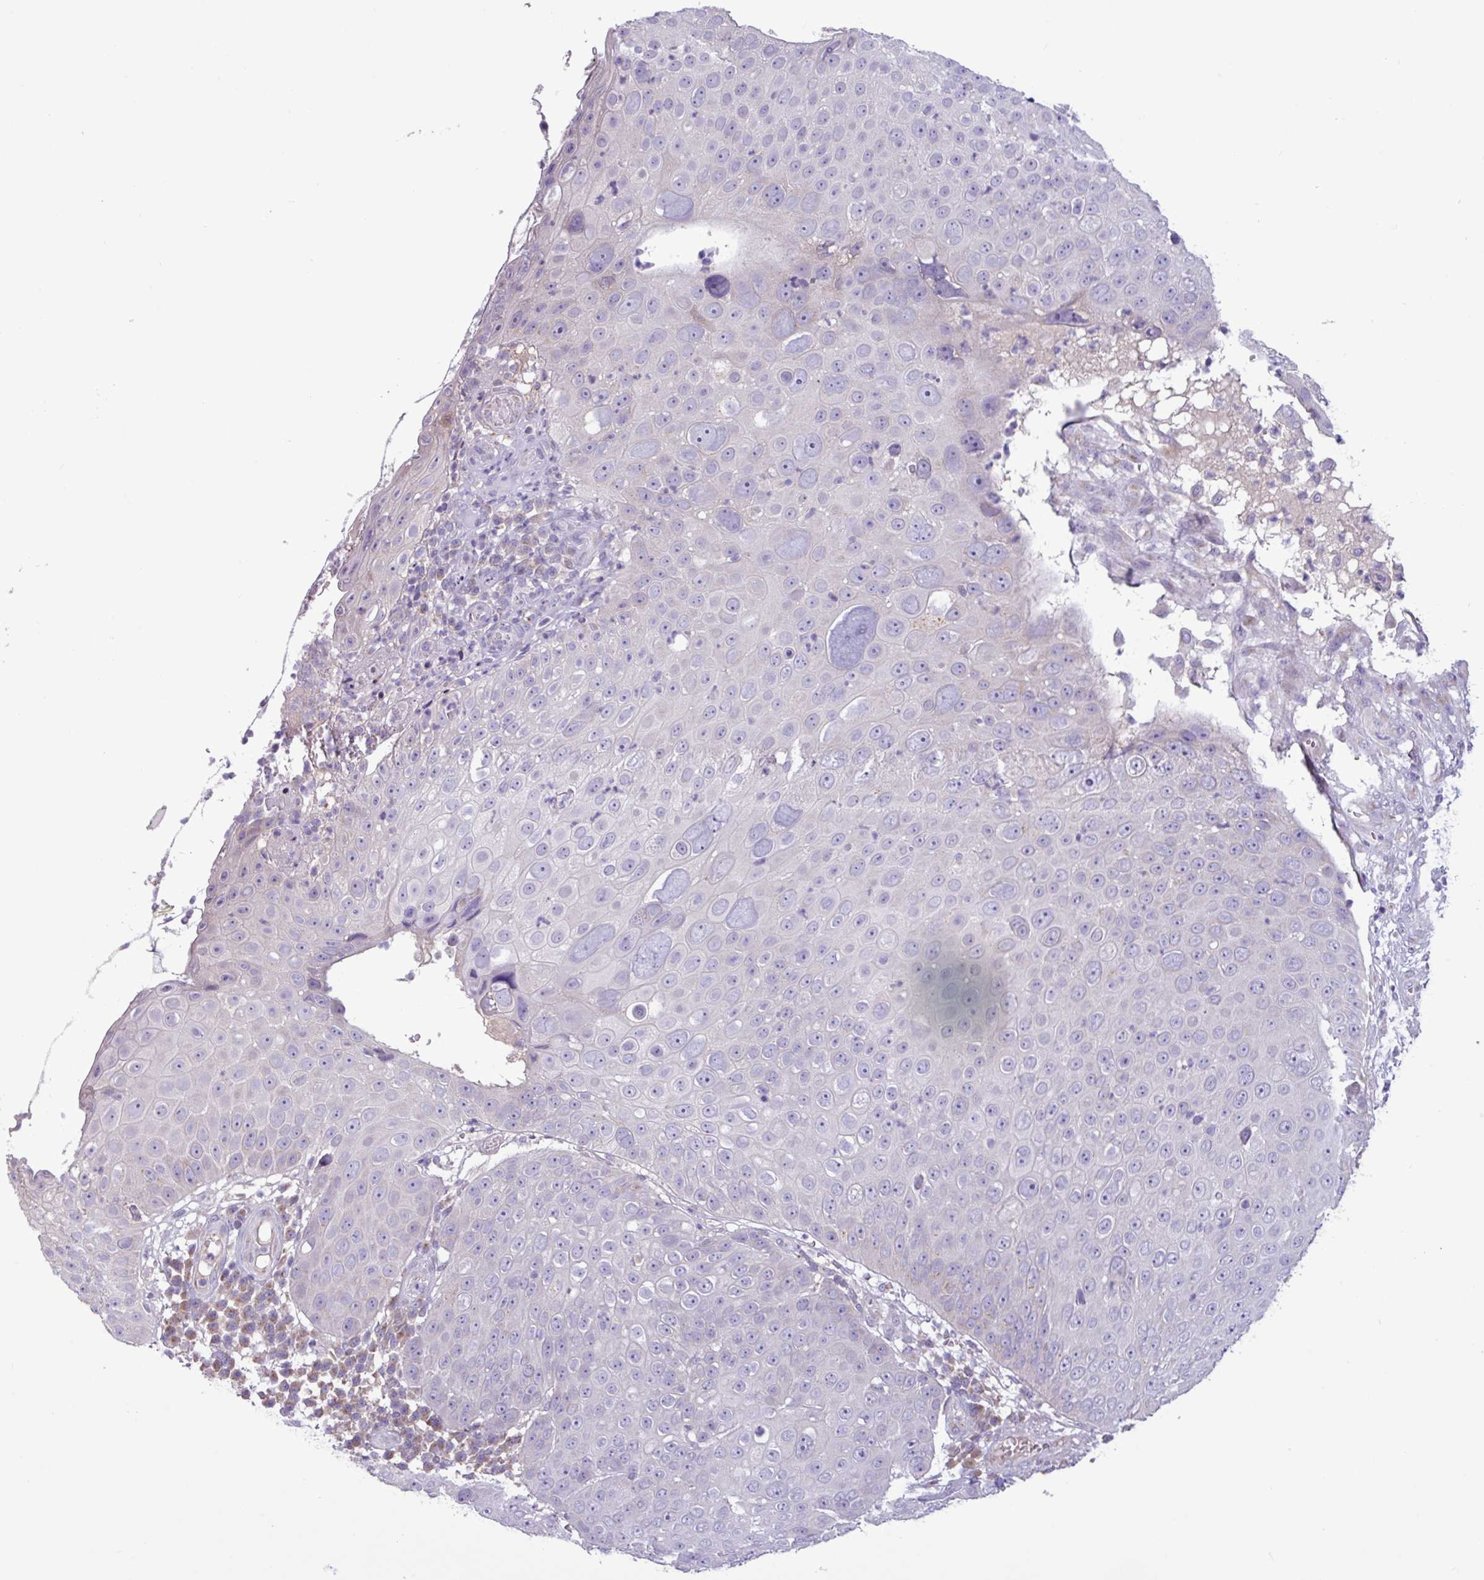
{"staining": {"intensity": "negative", "quantity": "none", "location": "none"}, "tissue": "skin cancer", "cell_type": "Tumor cells", "image_type": "cancer", "snomed": [{"axis": "morphology", "description": "Squamous cell carcinoma, NOS"}, {"axis": "topography", "description": "Skin"}], "caption": "This micrograph is of skin cancer stained with immunohistochemistry (IHC) to label a protein in brown with the nuclei are counter-stained blue. There is no expression in tumor cells.", "gene": "STIMATE", "patient": {"sex": "male", "age": 71}}